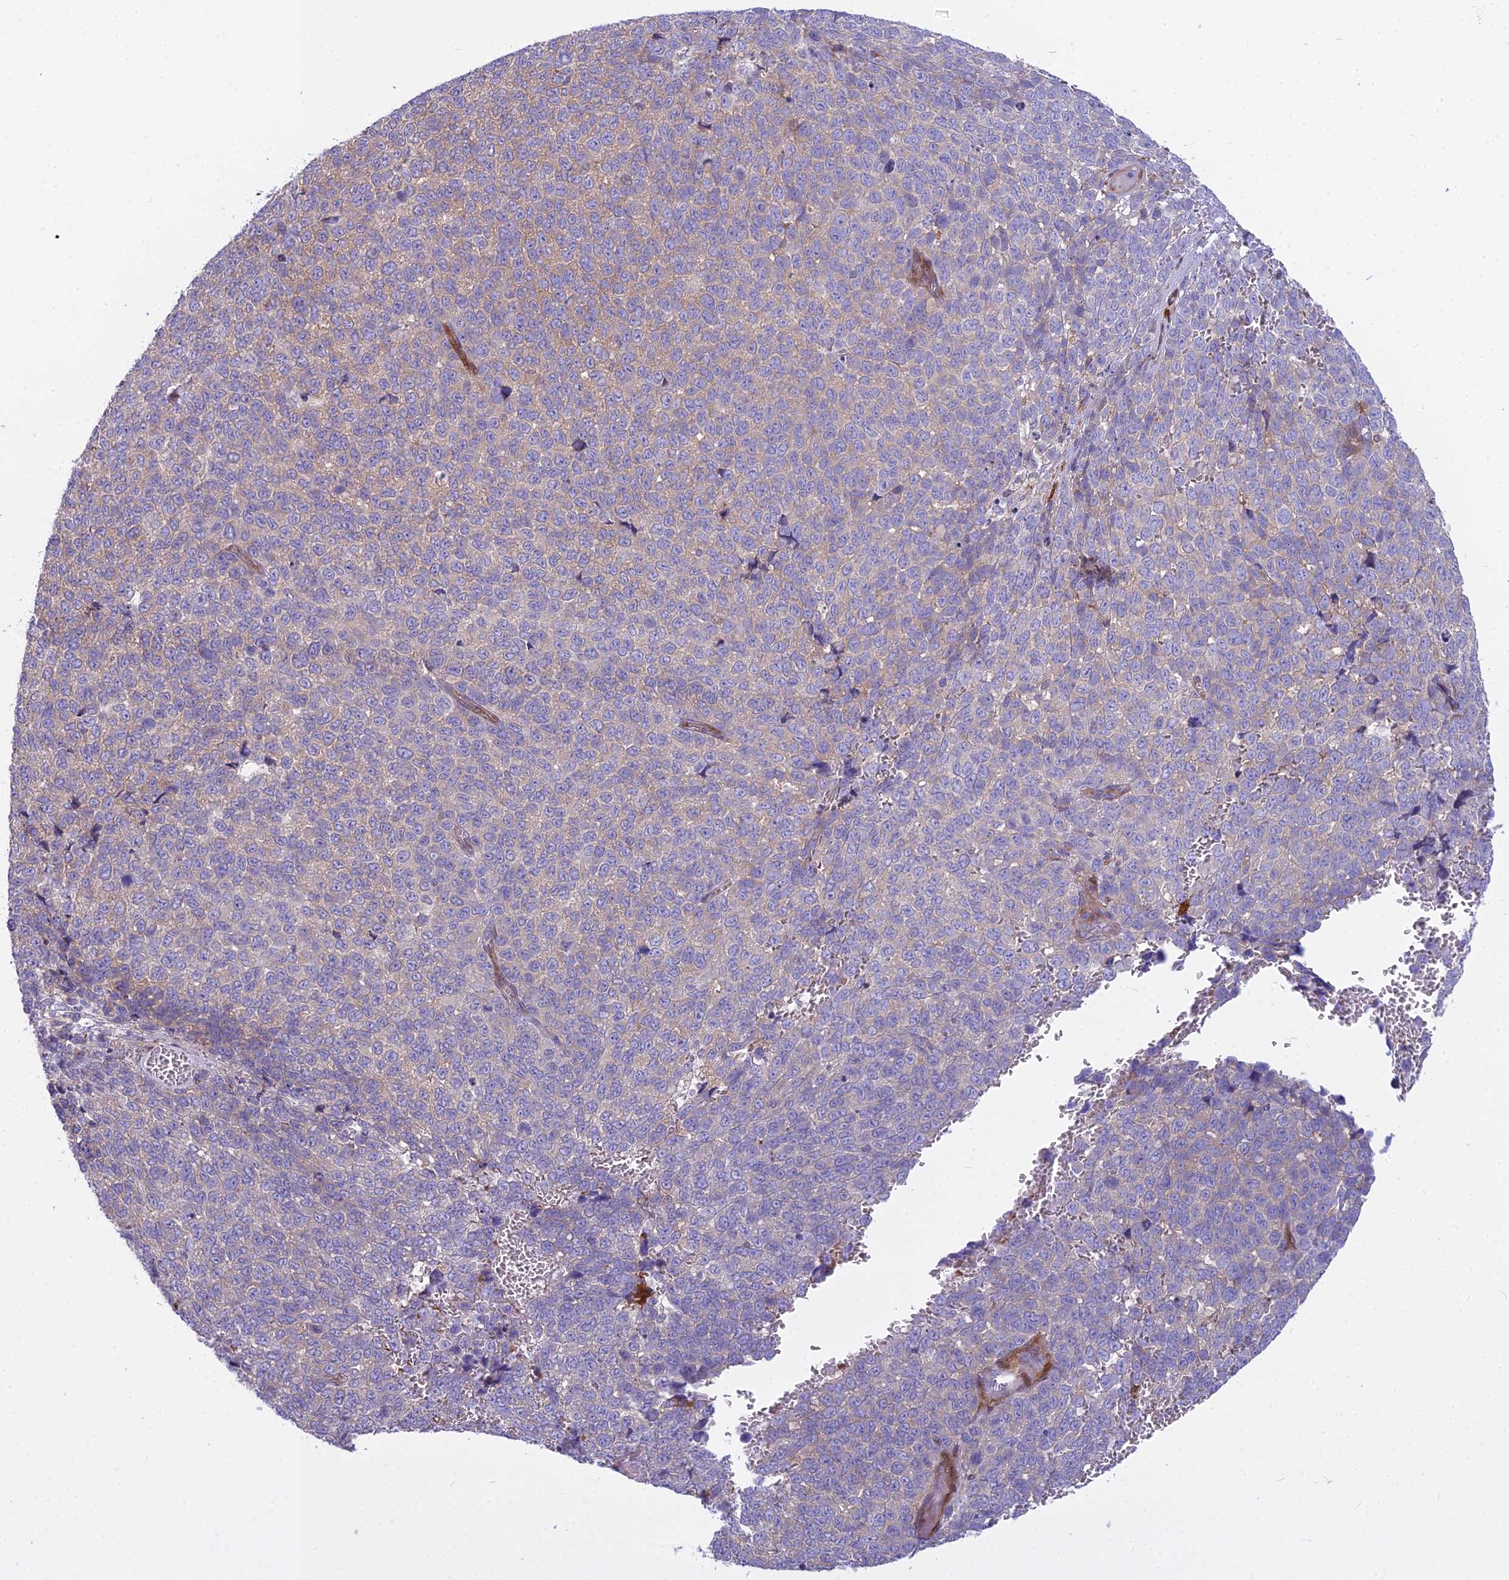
{"staining": {"intensity": "negative", "quantity": "none", "location": "none"}, "tissue": "melanoma", "cell_type": "Tumor cells", "image_type": "cancer", "snomed": [{"axis": "morphology", "description": "Malignant melanoma, NOS"}, {"axis": "topography", "description": "Nose, NOS"}], "caption": "Histopathology image shows no significant protein staining in tumor cells of melanoma. (DAB immunohistochemistry (IHC) visualized using brightfield microscopy, high magnification).", "gene": "PCDHB14", "patient": {"sex": "female", "age": 48}}